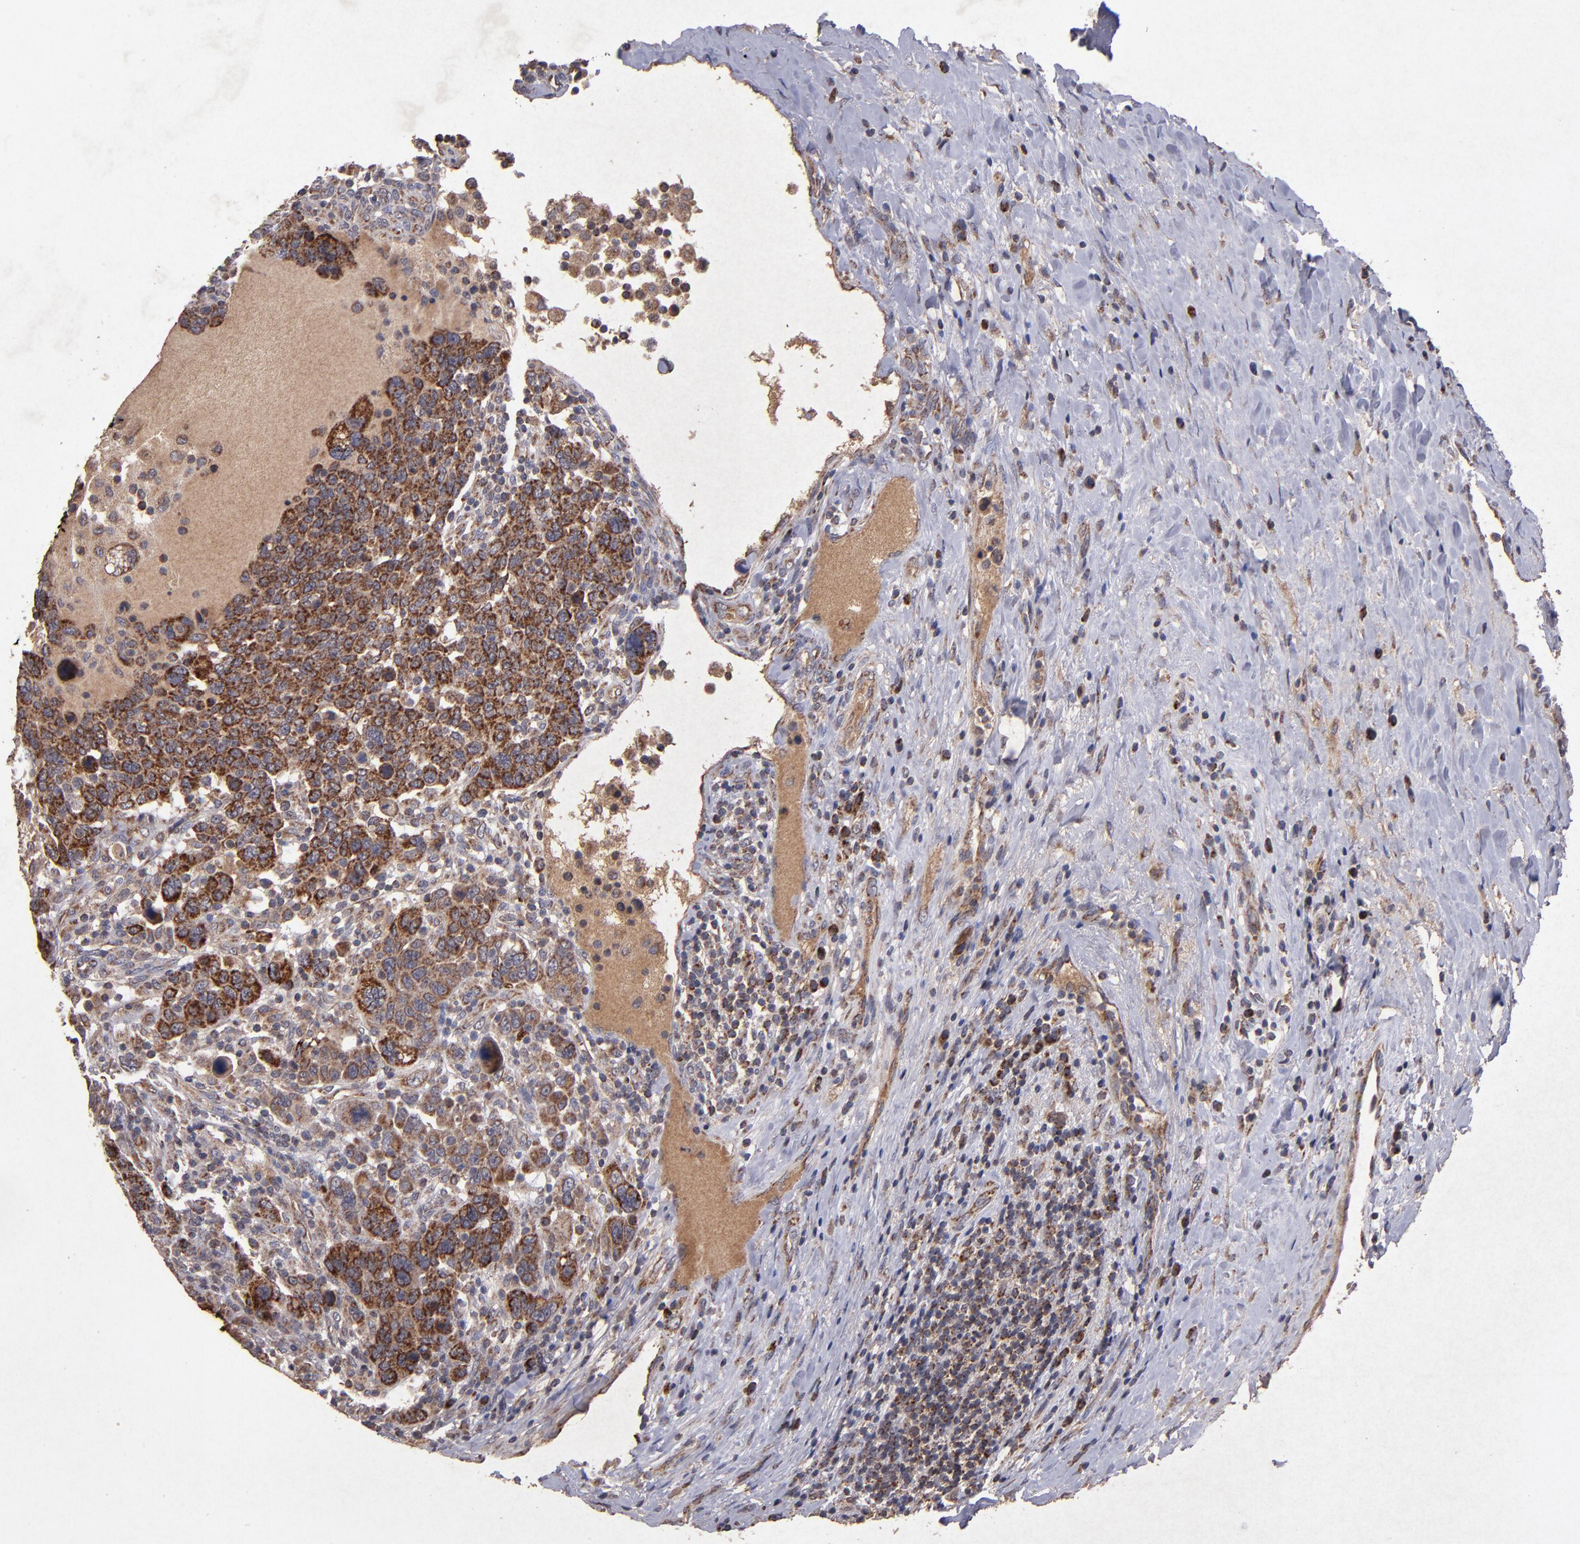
{"staining": {"intensity": "strong", "quantity": ">75%", "location": "cytoplasmic/membranous"}, "tissue": "breast cancer", "cell_type": "Tumor cells", "image_type": "cancer", "snomed": [{"axis": "morphology", "description": "Duct carcinoma"}, {"axis": "topography", "description": "Breast"}], "caption": "A brown stain highlights strong cytoplasmic/membranous staining of a protein in human intraductal carcinoma (breast) tumor cells. Using DAB (3,3'-diaminobenzidine) (brown) and hematoxylin (blue) stains, captured at high magnification using brightfield microscopy.", "gene": "TIMM9", "patient": {"sex": "female", "age": 37}}